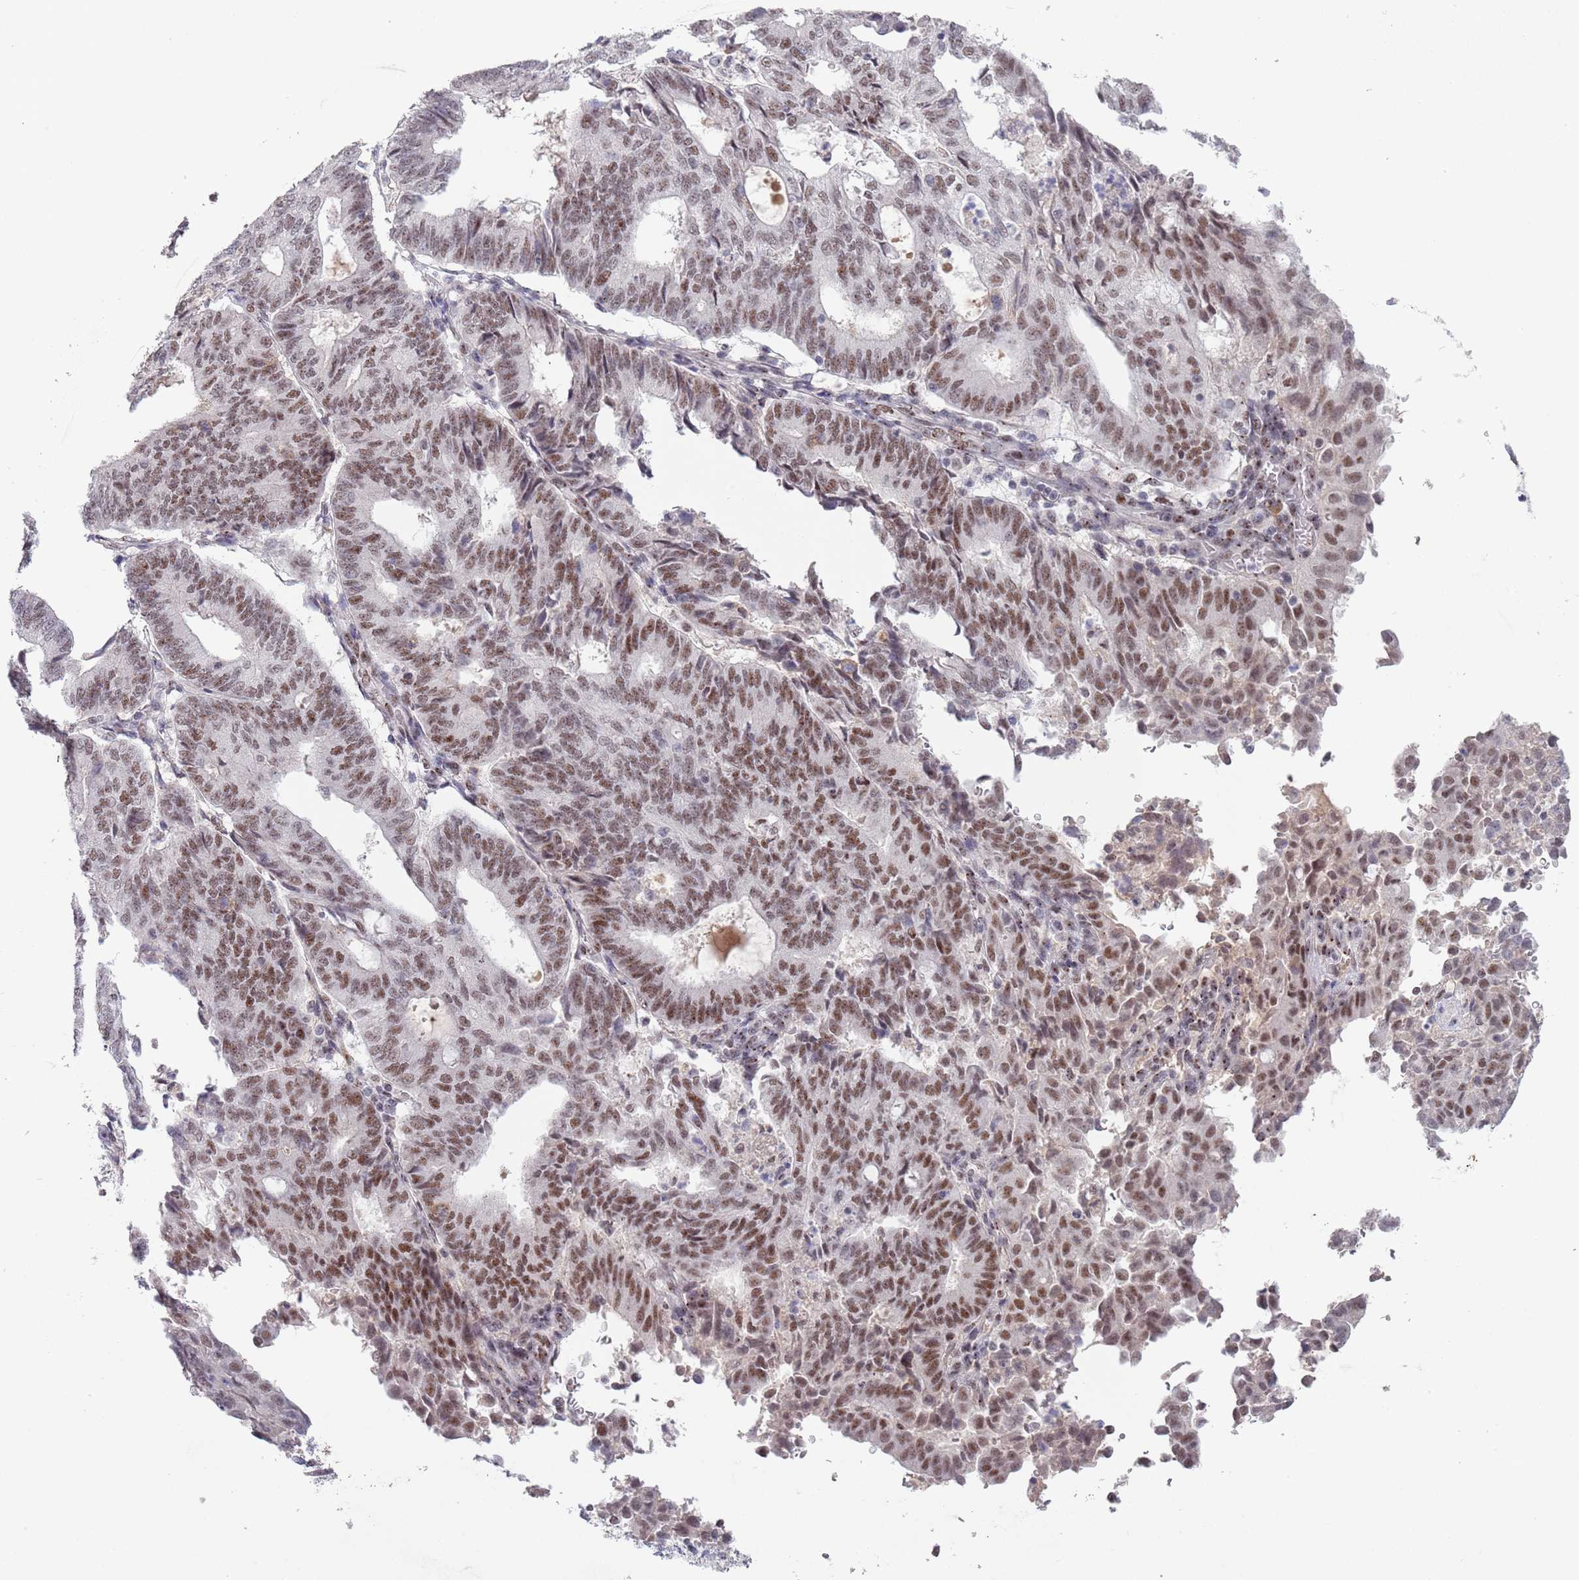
{"staining": {"intensity": "moderate", "quantity": ">75%", "location": "nuclear"}, "tissue": "endometrial cancer", "cell_type": "Tumor cells", "image_type": "cancer", "snomed": [{"axis": "morphology", "description": "Adenocarcinoma, NOS"}, {"axis": "topography", "description": "Endometrium"}], "caption": "Human endometrial adenocarcinoma stained for a protein (brown) exhibits moderate nuclear positive positivity in about >75% of tumor cells.", "gene": "CIZ1", "patient": {"sex": "female", "age": 70}}